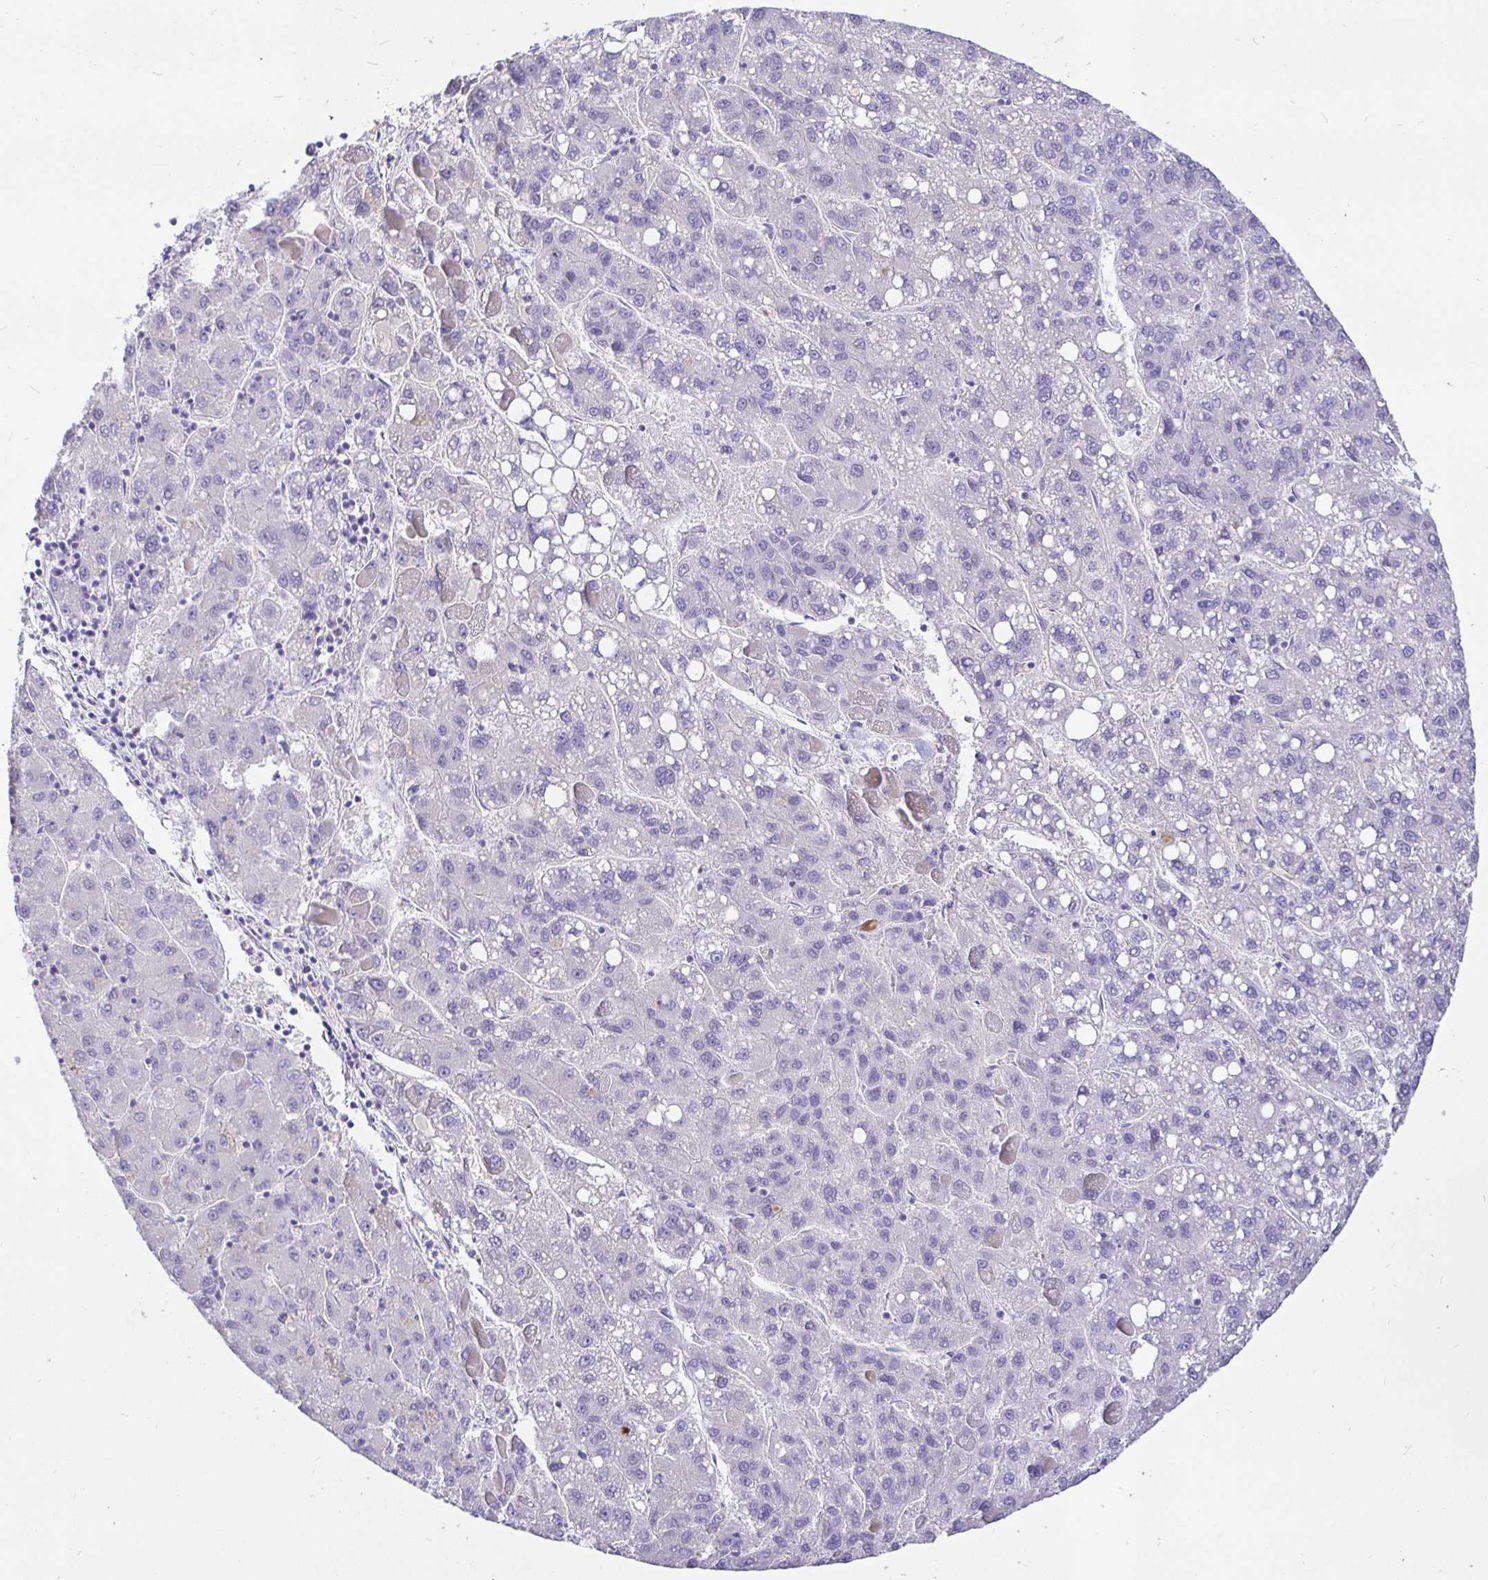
{"staining": {"intensity": "negative", "quantity": "none", "location": "none"}, "tissue": "liver cancer", "cell_type": "Tumor cells", "image_type": "cancer", "snomed": [{"axis": "morphology", "description": "Carcinoma, Hepatocellular, NOS"}, {"axis": "topography", "description": "Liver"}], "caption": "Micrograph shows no protein expression in tumor cells of liver cancer (hepatocellular carcinoma) tissue. (IHC, brightfield microscopy, high magnification).", "gene": "TPTE", "patient": {"sex": "female", "age": 82}}